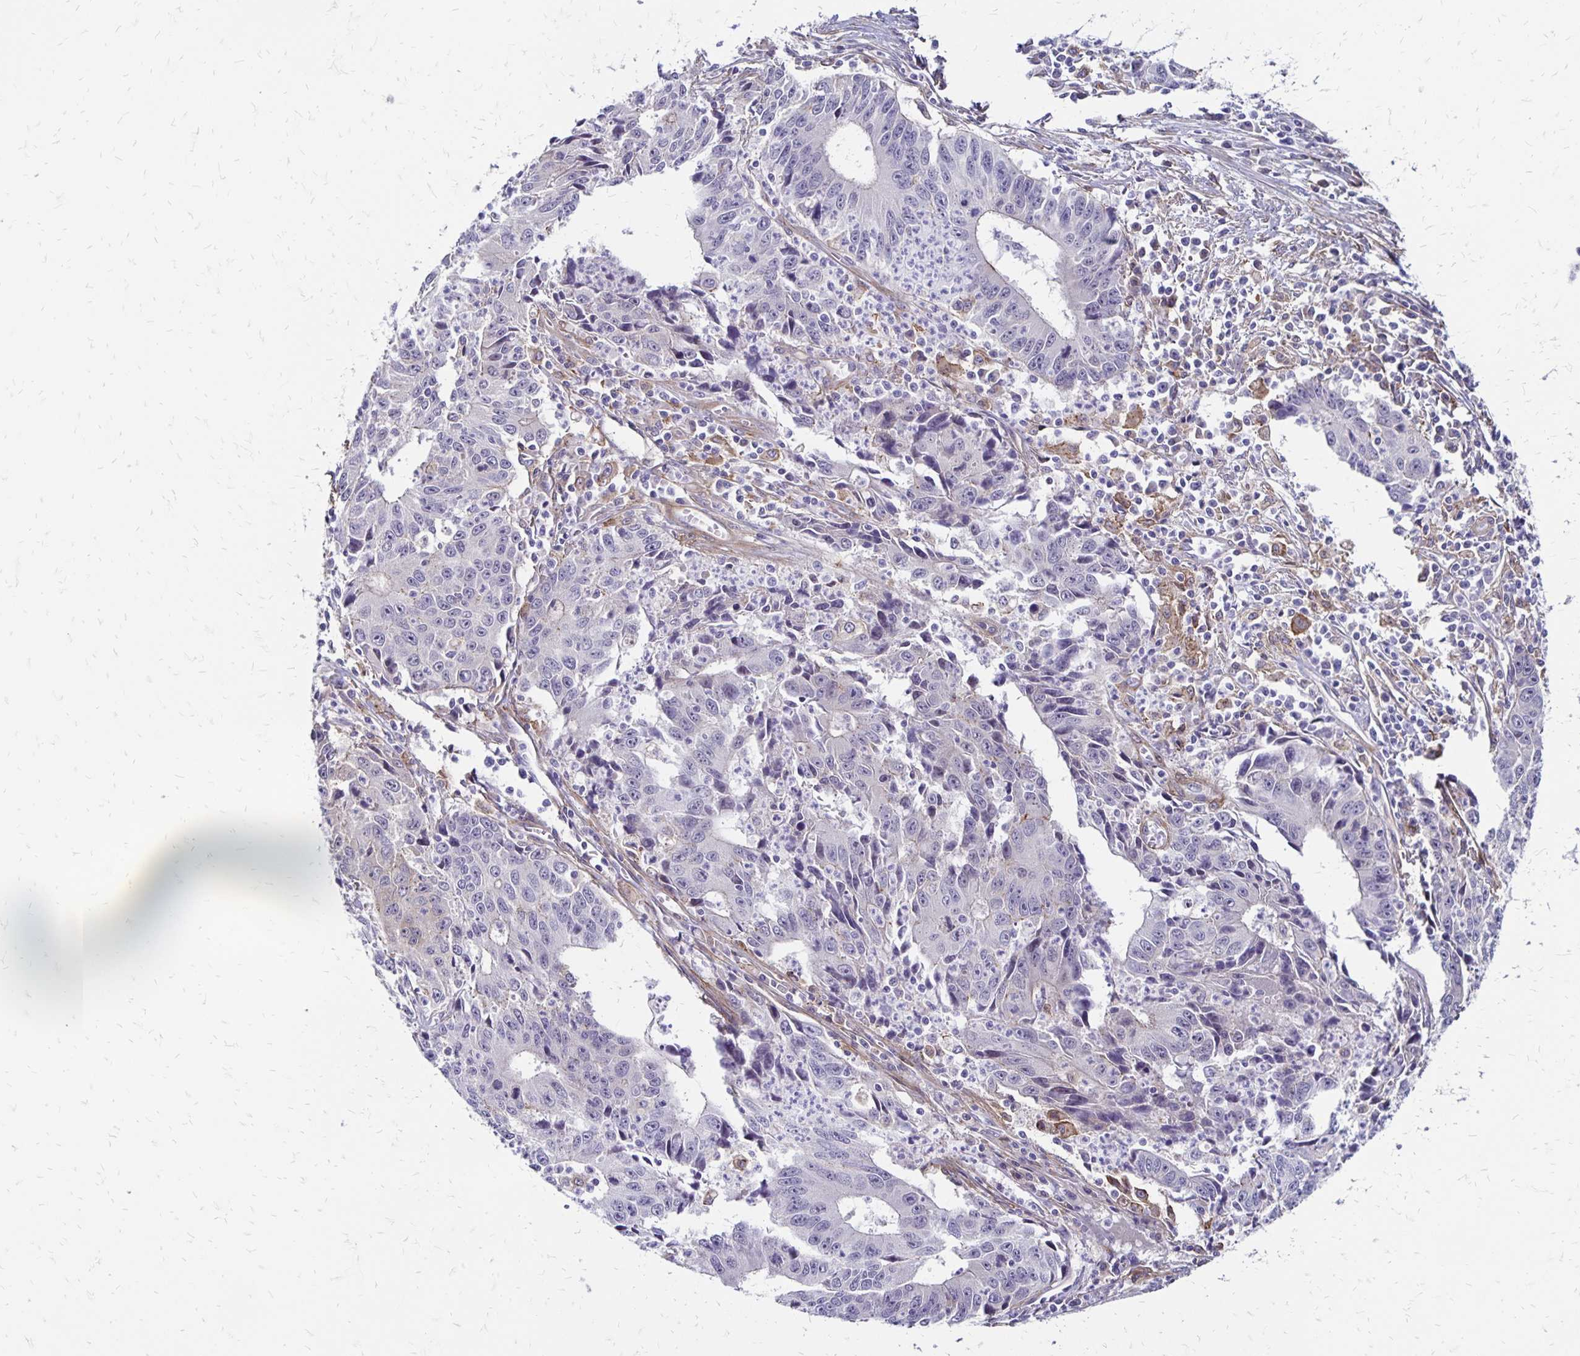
{"staining": {"intensity": "strong", "quantity": "<25%", "location": "cytoplasmic/membranous"}, "tissue": "liver cancer", "cell_type": "Tumor cells", "image_type": "cancer", "snomed": [{"axis": "morphology", "description": "Cholangiocarcinoma"}, {"axis": "topography", "description": "Liver"}], "caption": "Liver cholangiocarcinoma was stained to show a protein in brown. There is medium levels of strong cytoplasmic/membranous staining in about <25% of tumor cells.", "gene": "TNS3", "patient": {"sex": "male", "age": 65}}